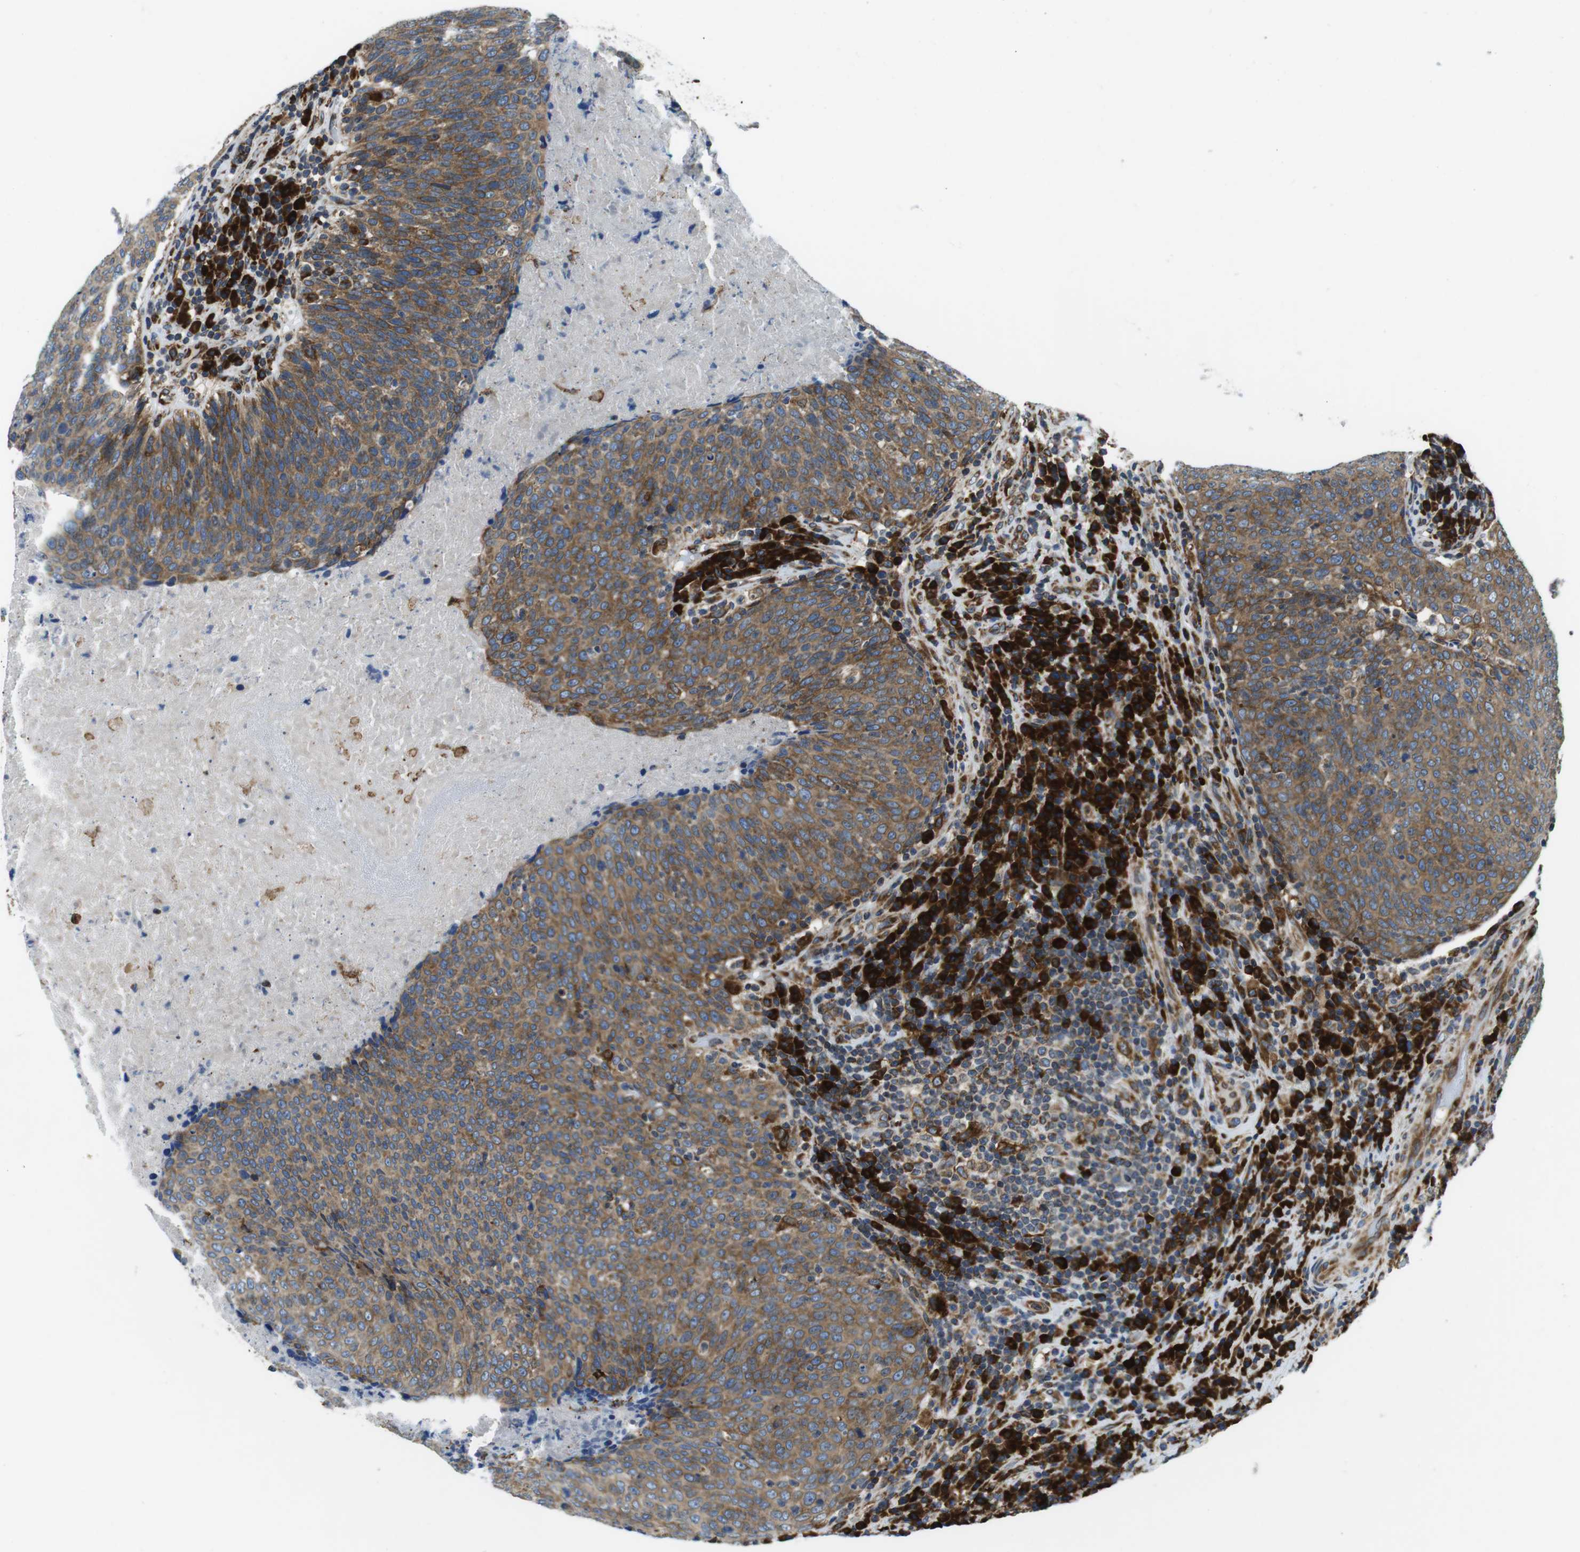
{"staining": {"intensity": "moderate", "quantity": ">75%", "location": "cytoplasmic/membranous"}, "tissue": "head and neck cancer", "cell_type": "Tumor cells", "image_type": "cancer", "snomed": [{"axis": "morphology", "description": "Squamous cell carcinoma, NOS"}, {"axis": "morphology", "description": "Squamous cell carcinoma, metastatic, NOS"}, {"axis": "topography", "description": "Lymph node"}, {"axis": "topography", "description": "Head-Neck"}], "caption": "Immunohistochemical staining of metastatic squamous cell carcinoma (head and neck) exhibits medium levels of moderate cytoplasmic/membranous positivity in about >75% of tumor cells.", "gene": "UGGT1", "patient": {"sex": "male", "age": 62}}